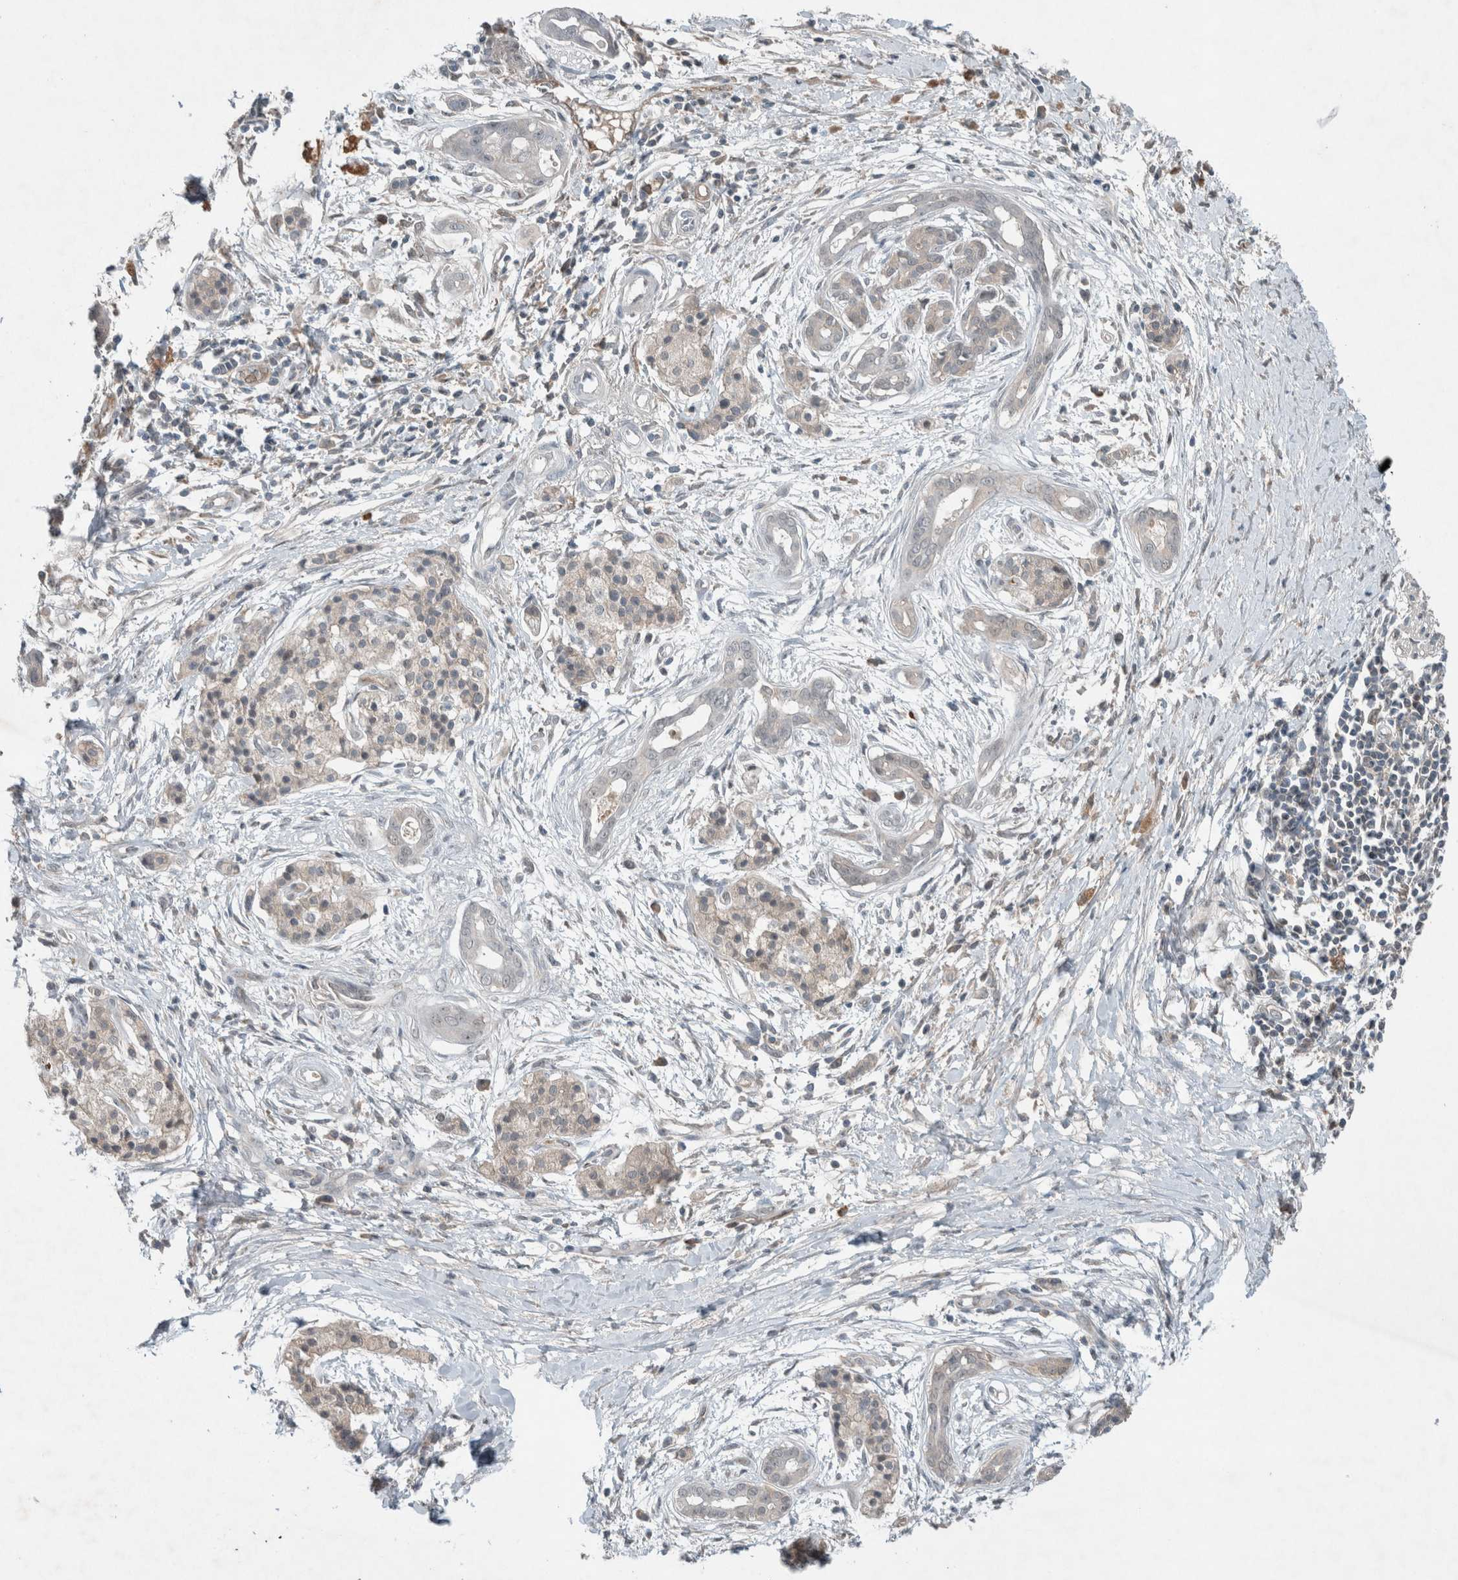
{"staining": {"intensity": "negative", "quantity": "none", "location": "none"}, "tissue": "pancreatic cancer", "cell_type": "Tumor cells", "image_type": "cancer", "snomed": [{"axis": "morphology", "description": "Adenocarcinoma, NOS"}, {"axis": "topography", "description": "Pancreas"}], "caption": "An immunohistochemistry (IHC) histopathology image of pancreatic cancer (adenocarcinoma) is shown. There is no staining in tumor cells of pancreatic cancer (adenocarcinoma).", "gene": "RALGDS", "patient": {"sex": "male", "age": 59}}